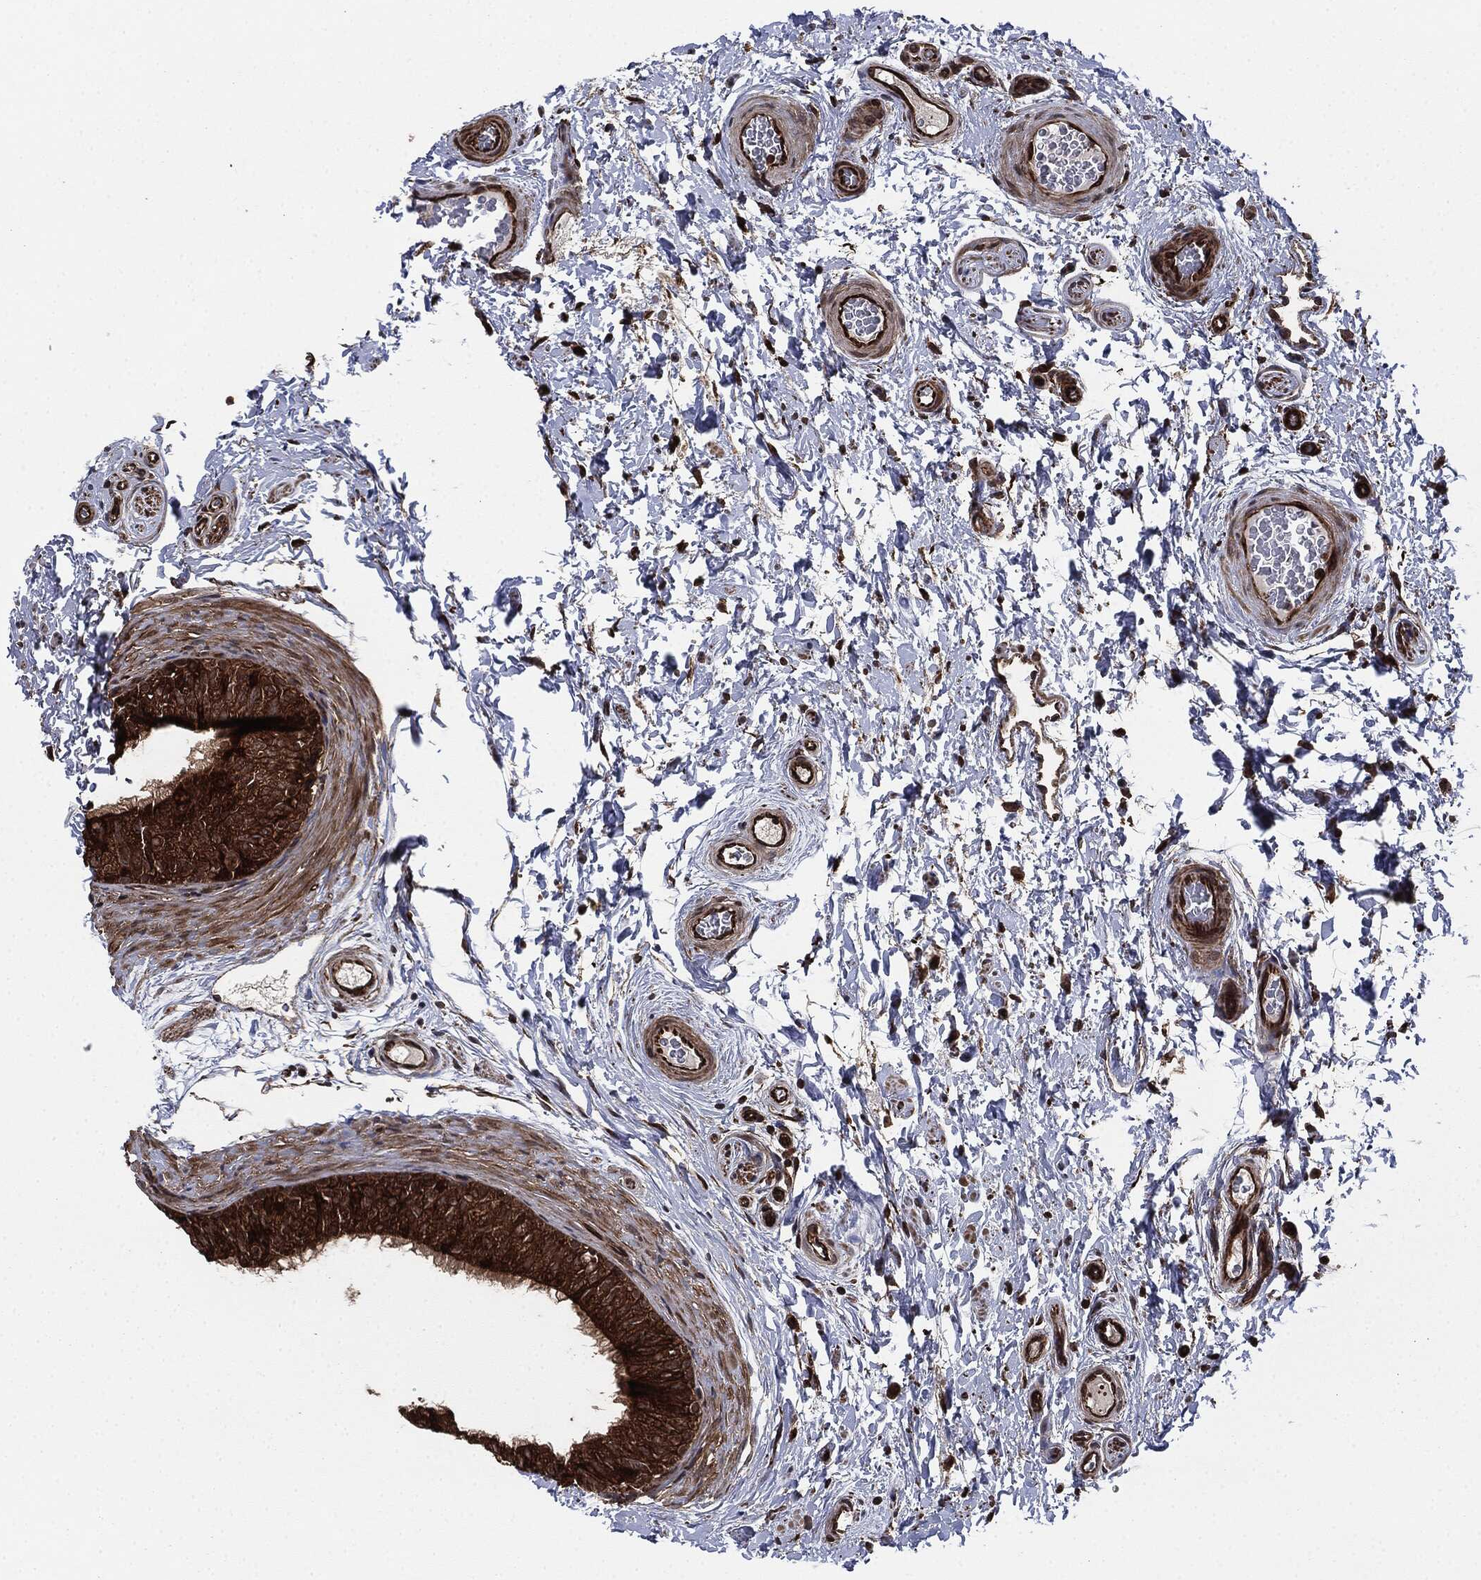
{"staining": {"intensity": "strong", "quantity": ">75%", "location": "cytoplasmic/membranous"}, "tissue": "epididymis", "cell_type": "Glandular cells", "image_type": "normal", "snomed": [{"axis": "morphology", "description": "Normal tissue, NOS"}, {"axis": "topography", "description": "Epididymis"}], "caption": "Brown immunohistochemical staining in benign human epididymis displays strong cytoplasmic/membranous positivity in approximately >75% of glandular cells. Immunohistochemistry stains the protein in brown and the nuclei are stained blue.", "gene": "RAP1GDS1", "patient": {"sex": "male", "age": 34}}